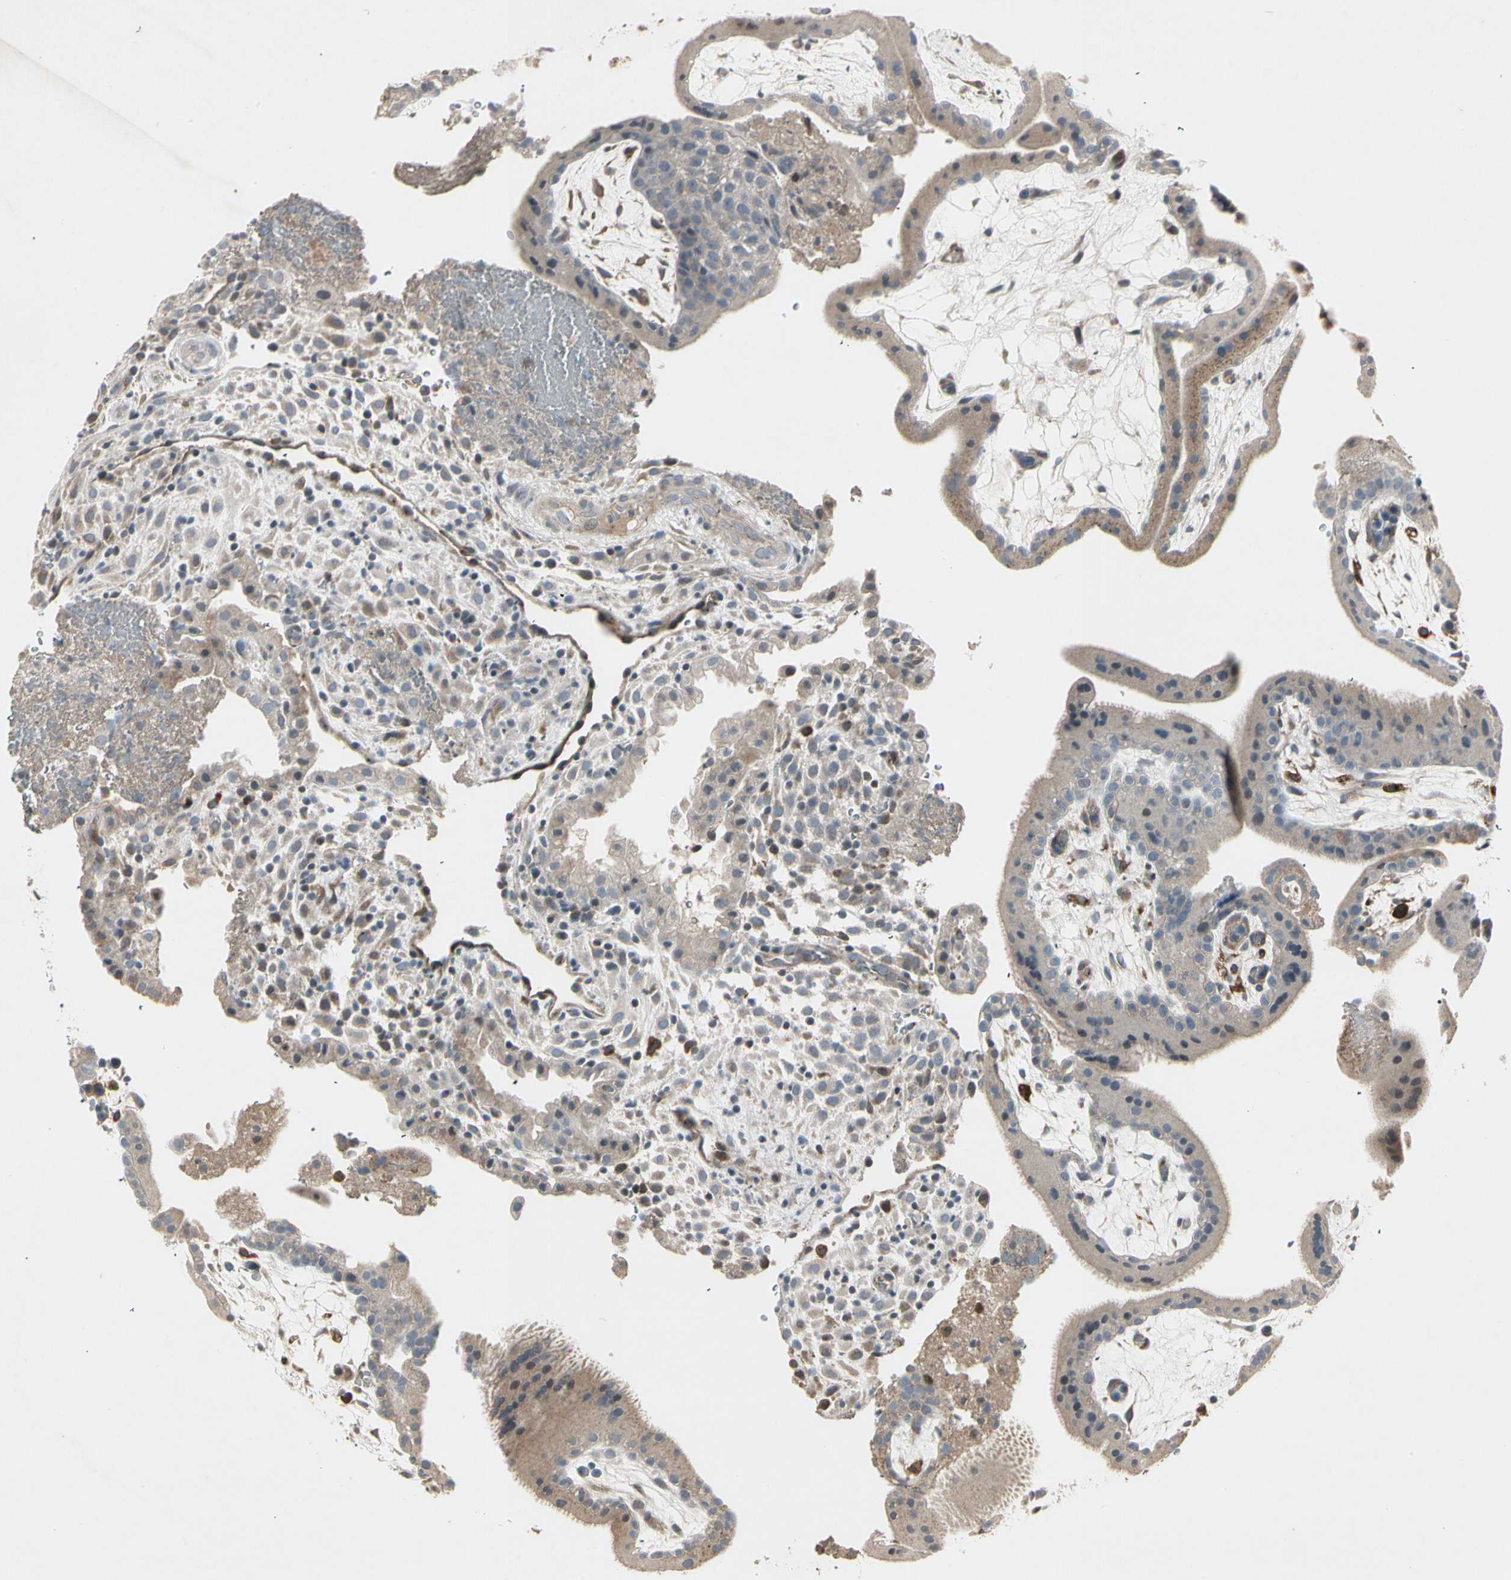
{"staining": {"intensity": "weak", "quantity": ">75%", "location": "cytoplasmic/membranous"}, "tissue": "placenta", "cell_type": "Trophoblastic cells", "image_type": "normal", "snomed": [{"axis": "morphology", "description": "Normal tissue, NOS"}, {"axis": "topography", "description": "Placenta"}], "caption": "Trophoblastic cells display low levels of weak cytoplasmic/membranous expression in approximately >75% of cells in unremarkable human placenta. (Brightfield microscopy of DAB IHC at high magnification).", "gene": "TEK", "patient": {"sex": "female", "age": 19}}